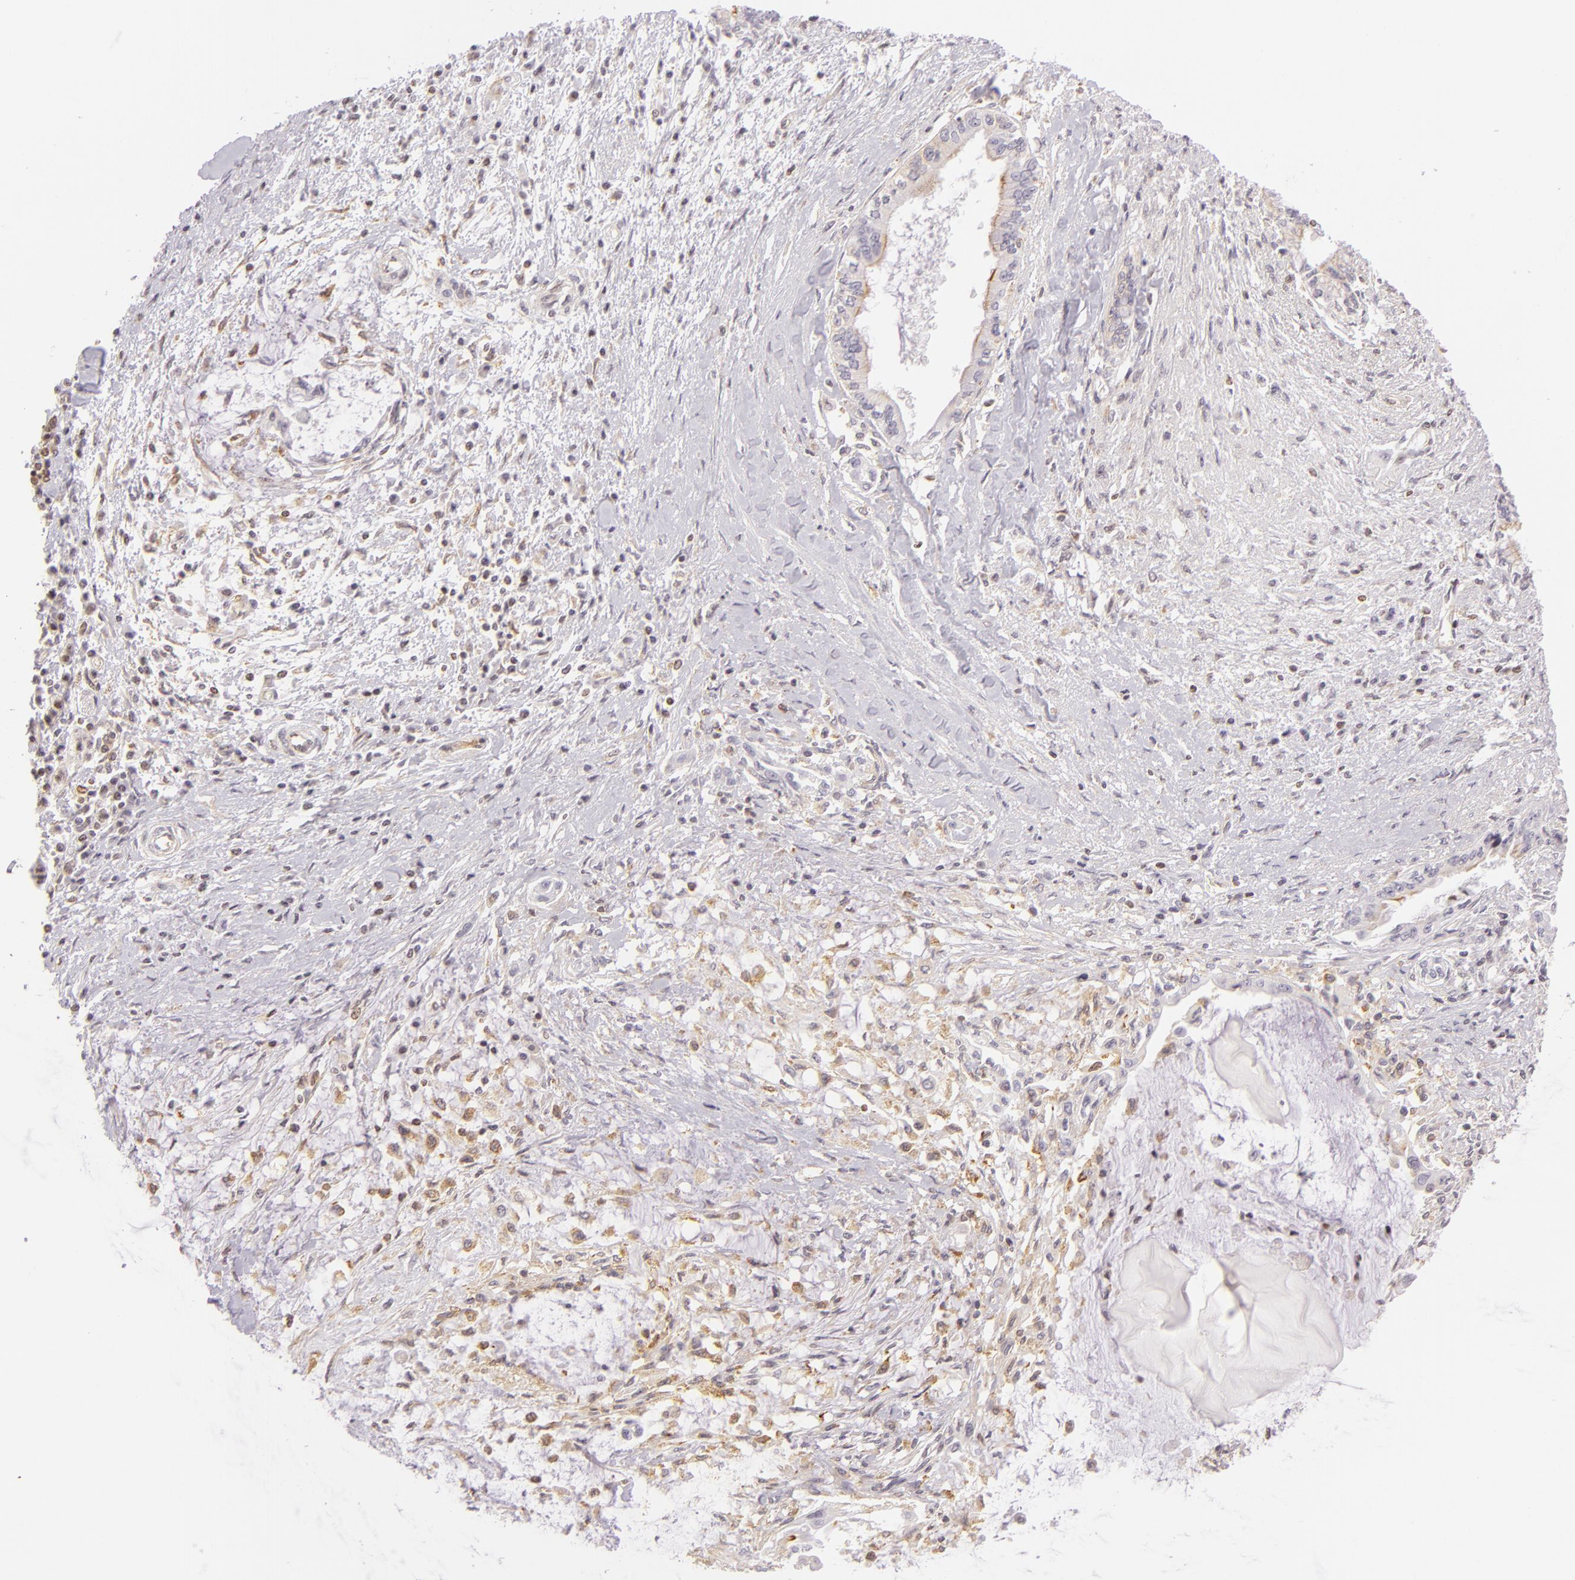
{"staining": {"intensity": "weak", "quantity": "<25%", "location": "cytoplasmic/membranous"}, "tissue": "pancreatic cancer", "cell_type": "Tumor cells", "image_type": "cancer", "snomed": [{"axis": "morphology", "description": "Adenocarcinoma, NOS"}, {"axis": "topography", "description": "Pancreas"}], "caption": "The IHC photomicrograph has no significant expression in tumor cells of pancreatic cancer tissue.", "gene": "IMPDH1", "patient": {"sex": "female", "age": 64}}